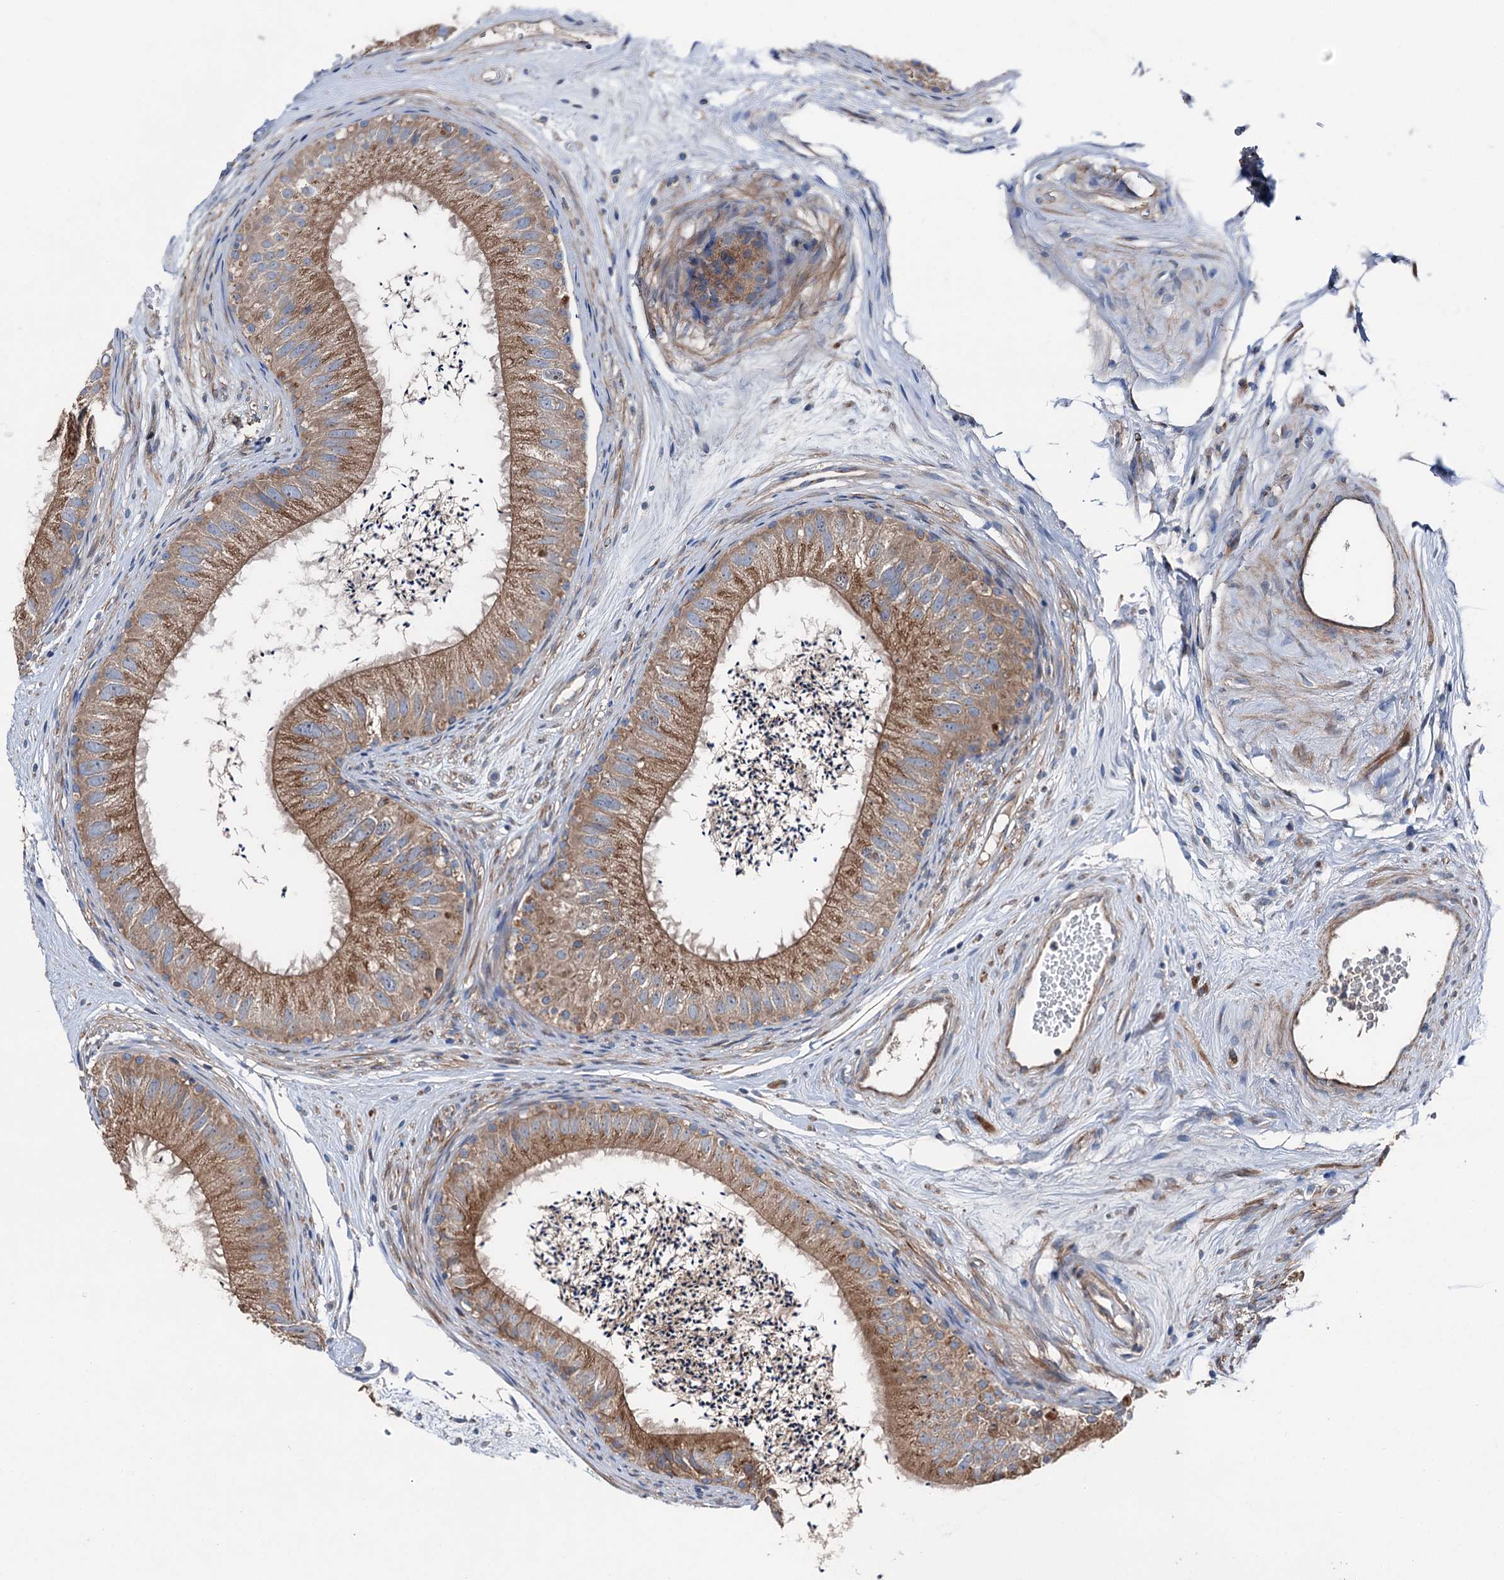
{"staining": {"intensity": "moderate", "quantity": ">75%", "location": "cytoplasmic/membranous"}, "tissue": "epididymis", "cell_type": "Glandular cells", "image_type": "normal", "snomed": [{"axis": "morphology", "description": "Normal tissue, NOS"}, {"axis": "topography", "description": "Epididymis"}], "caption": "Brown immunohistochemical staining in normal human epididymis exhibits moderate cytoplasmic/membranous expression in approximately >75% of glandular cells. (DAB (3,3'-diaminobenzidine) IHC with brightfield microscopy, high magnification).", "gene": "SLC22A25", "patient": {"sex": "male", "age": 77}}